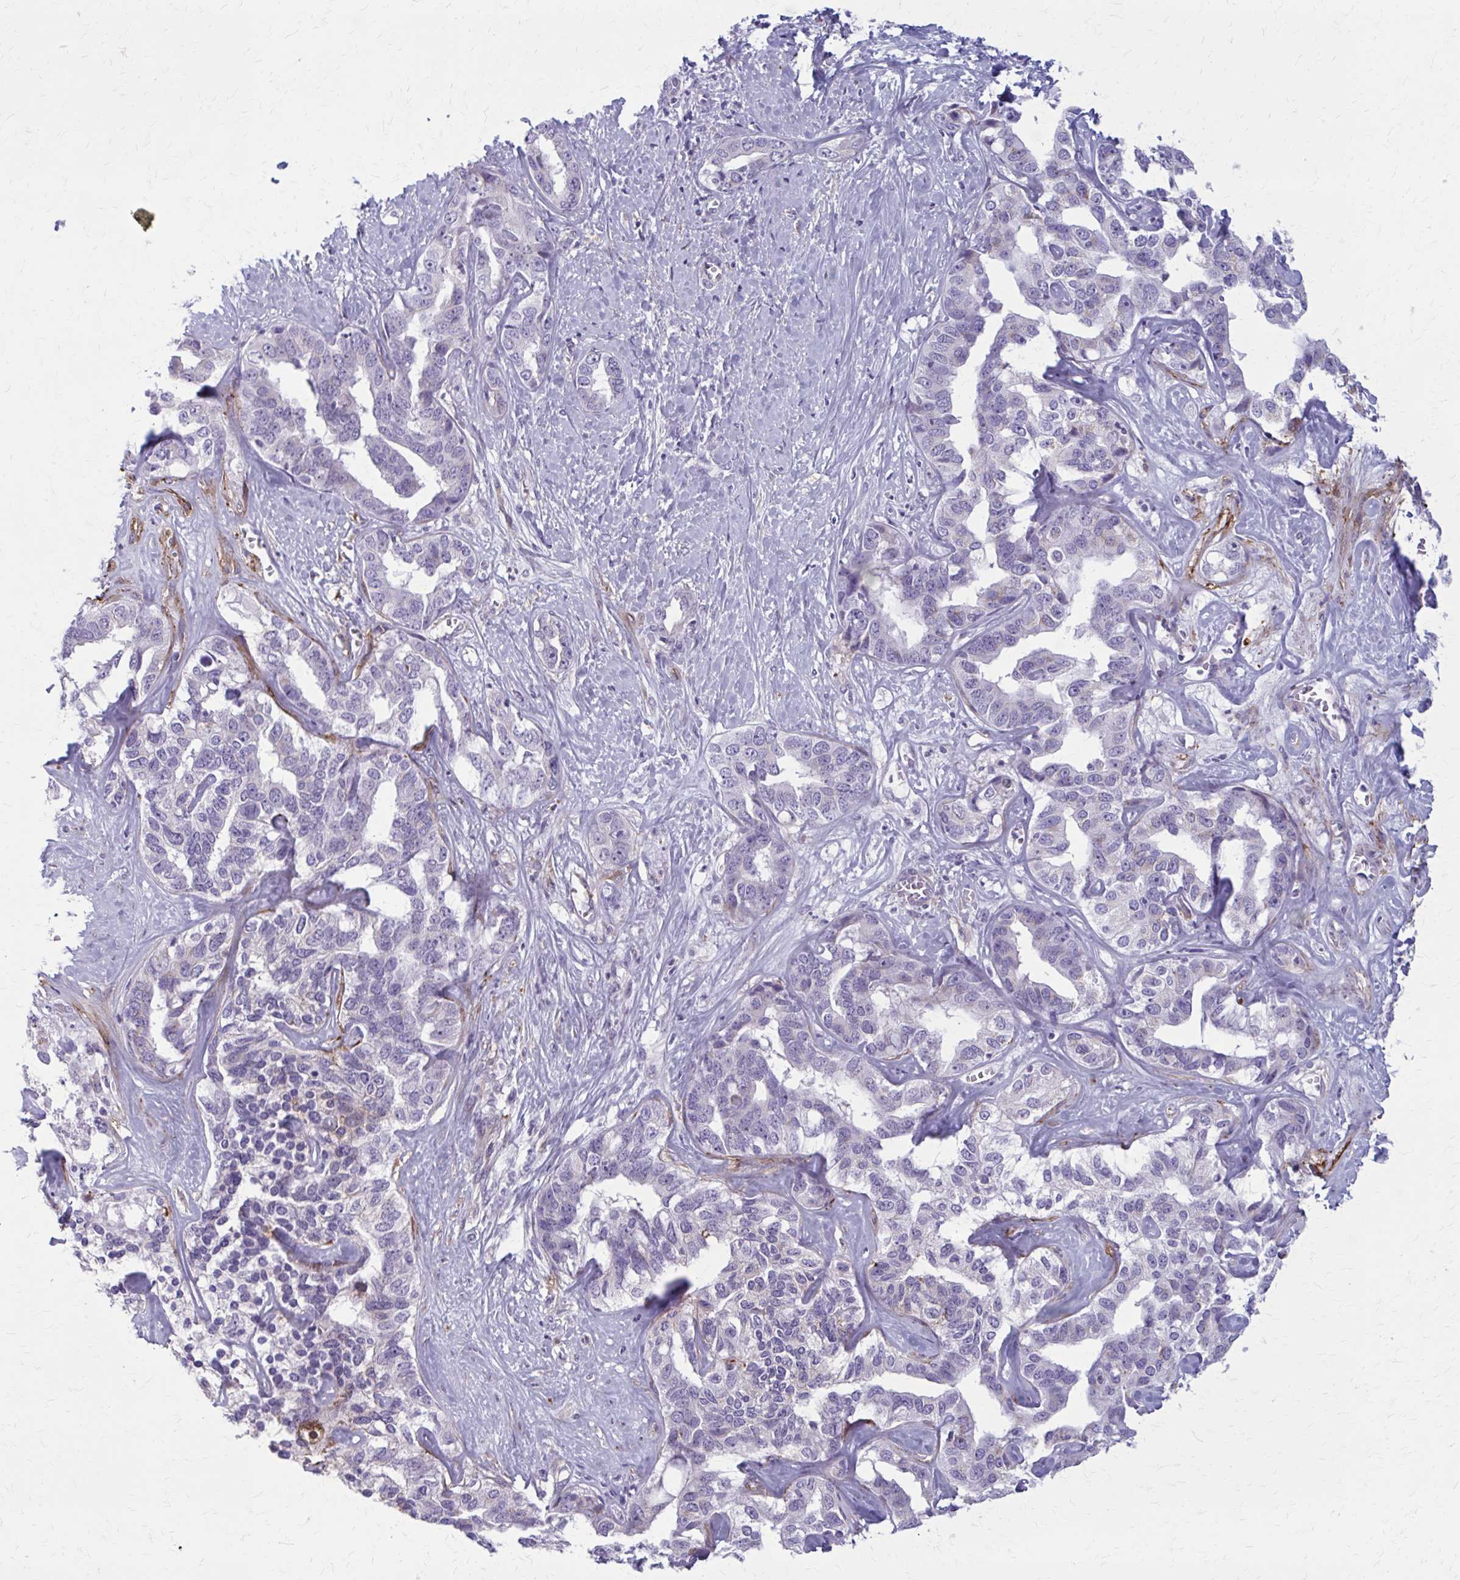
{"staining": {"intensity": "negative", "quantity": "none", "location": "none"}, "tissue": "liver cancer", "cell_type": "Tumor cells", "image_type": "cancer", "snomed": [{"axis": "morphology", "description": "Cholangiocarcinoma"}, {"axis": "topography", "description": "Liver"}], "caption": "High magnification brightfield microscopy of liver cancer (cholangiocarcinoma) stained with DAB (brown) and counterstained with hematoxylin (blue): tumor cells show no significant expression.", "gene": "AKAP12", "patient": {"sex": "male", "age": 59}}